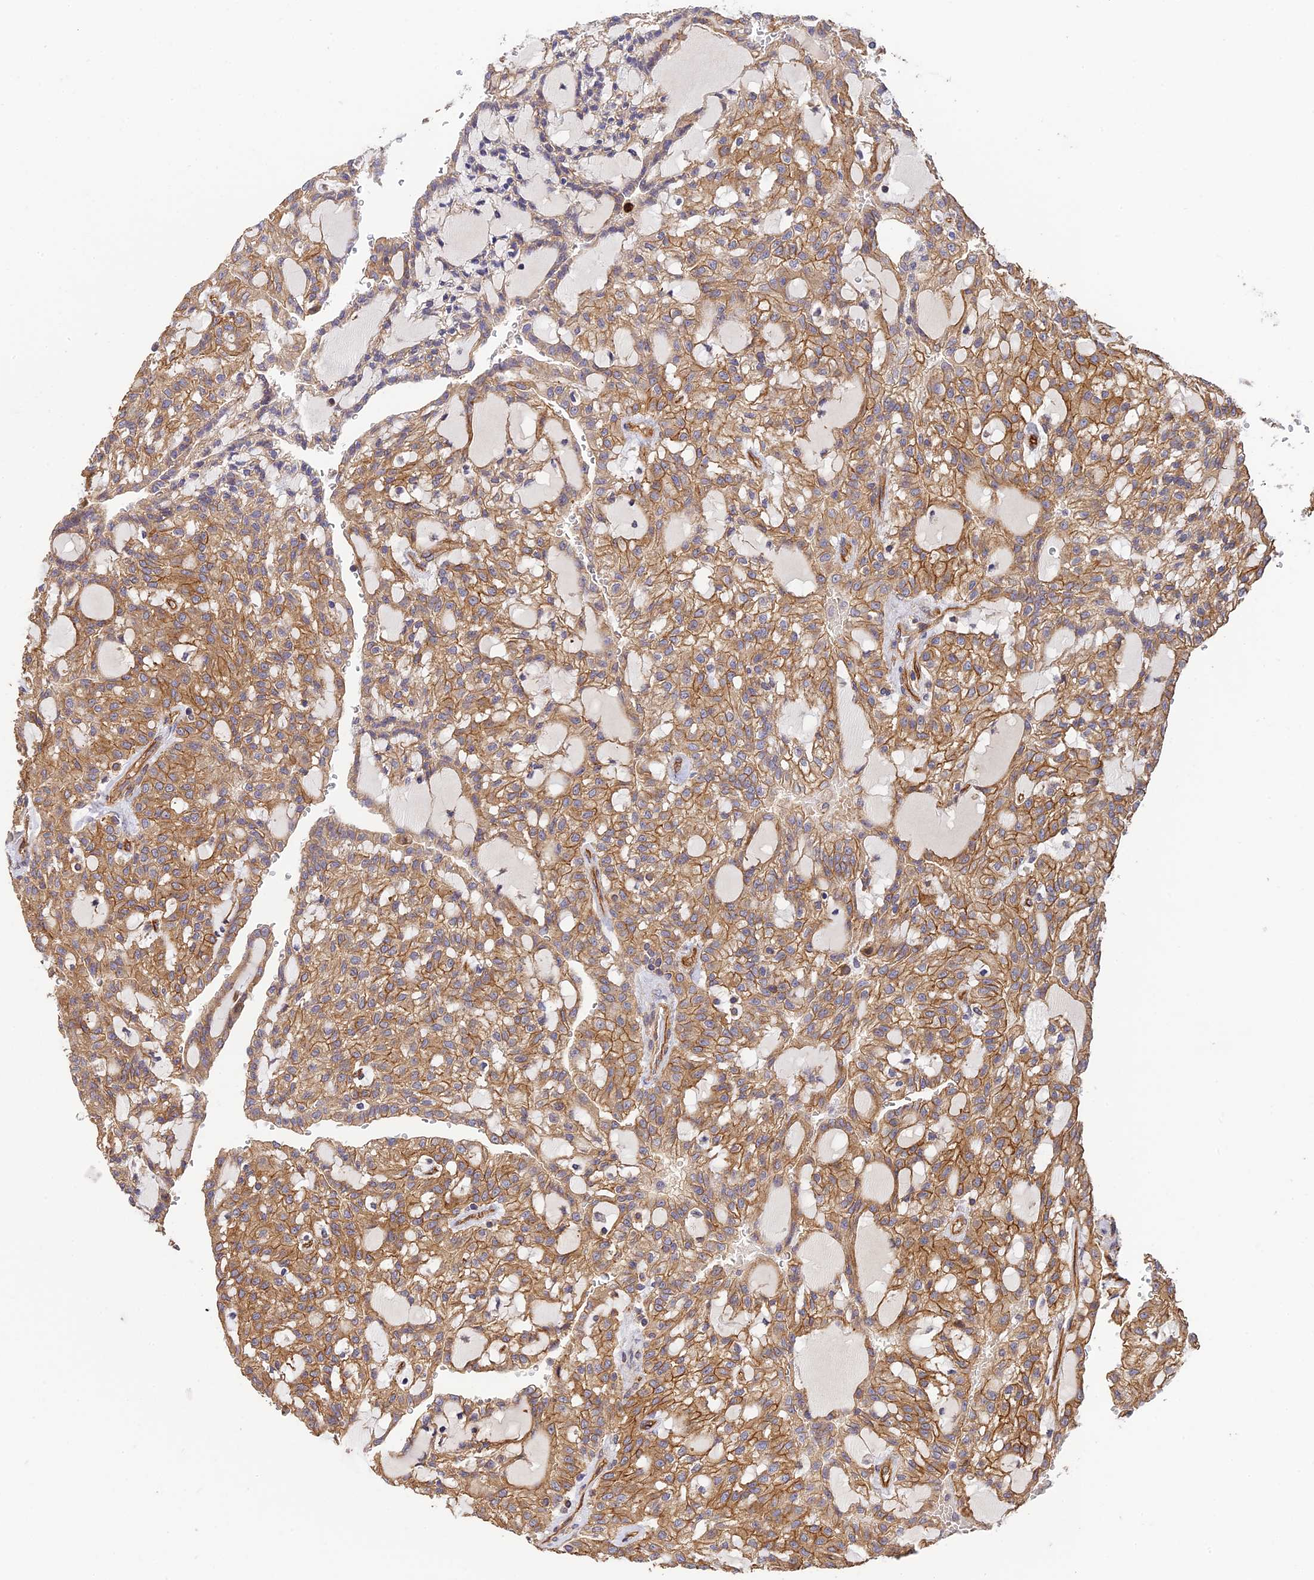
{"staining": {"intensity": "moderate", "quantity": ">75%", "location": "cytoplasmic/membranous"}, "tissue": "renal cancer", "cell_type": "Tumor cells", "image_type": "cancer", "snomed": [{"axis": "morphology", "description": "Adenocarcinoma, NOS"}, {"axis": "topography", "description": "Kidney"}], "caption": "Brown immunohistochemical staining in renal adenocarcinoma shows moderate cytoplasmic/membranous staining in approximately >75% of tumor cells. The protein is shown in brown color, while the nuclei are stained blue.", "gene": "HOMER2", "patient": {"sex": "male", "age": 63}}